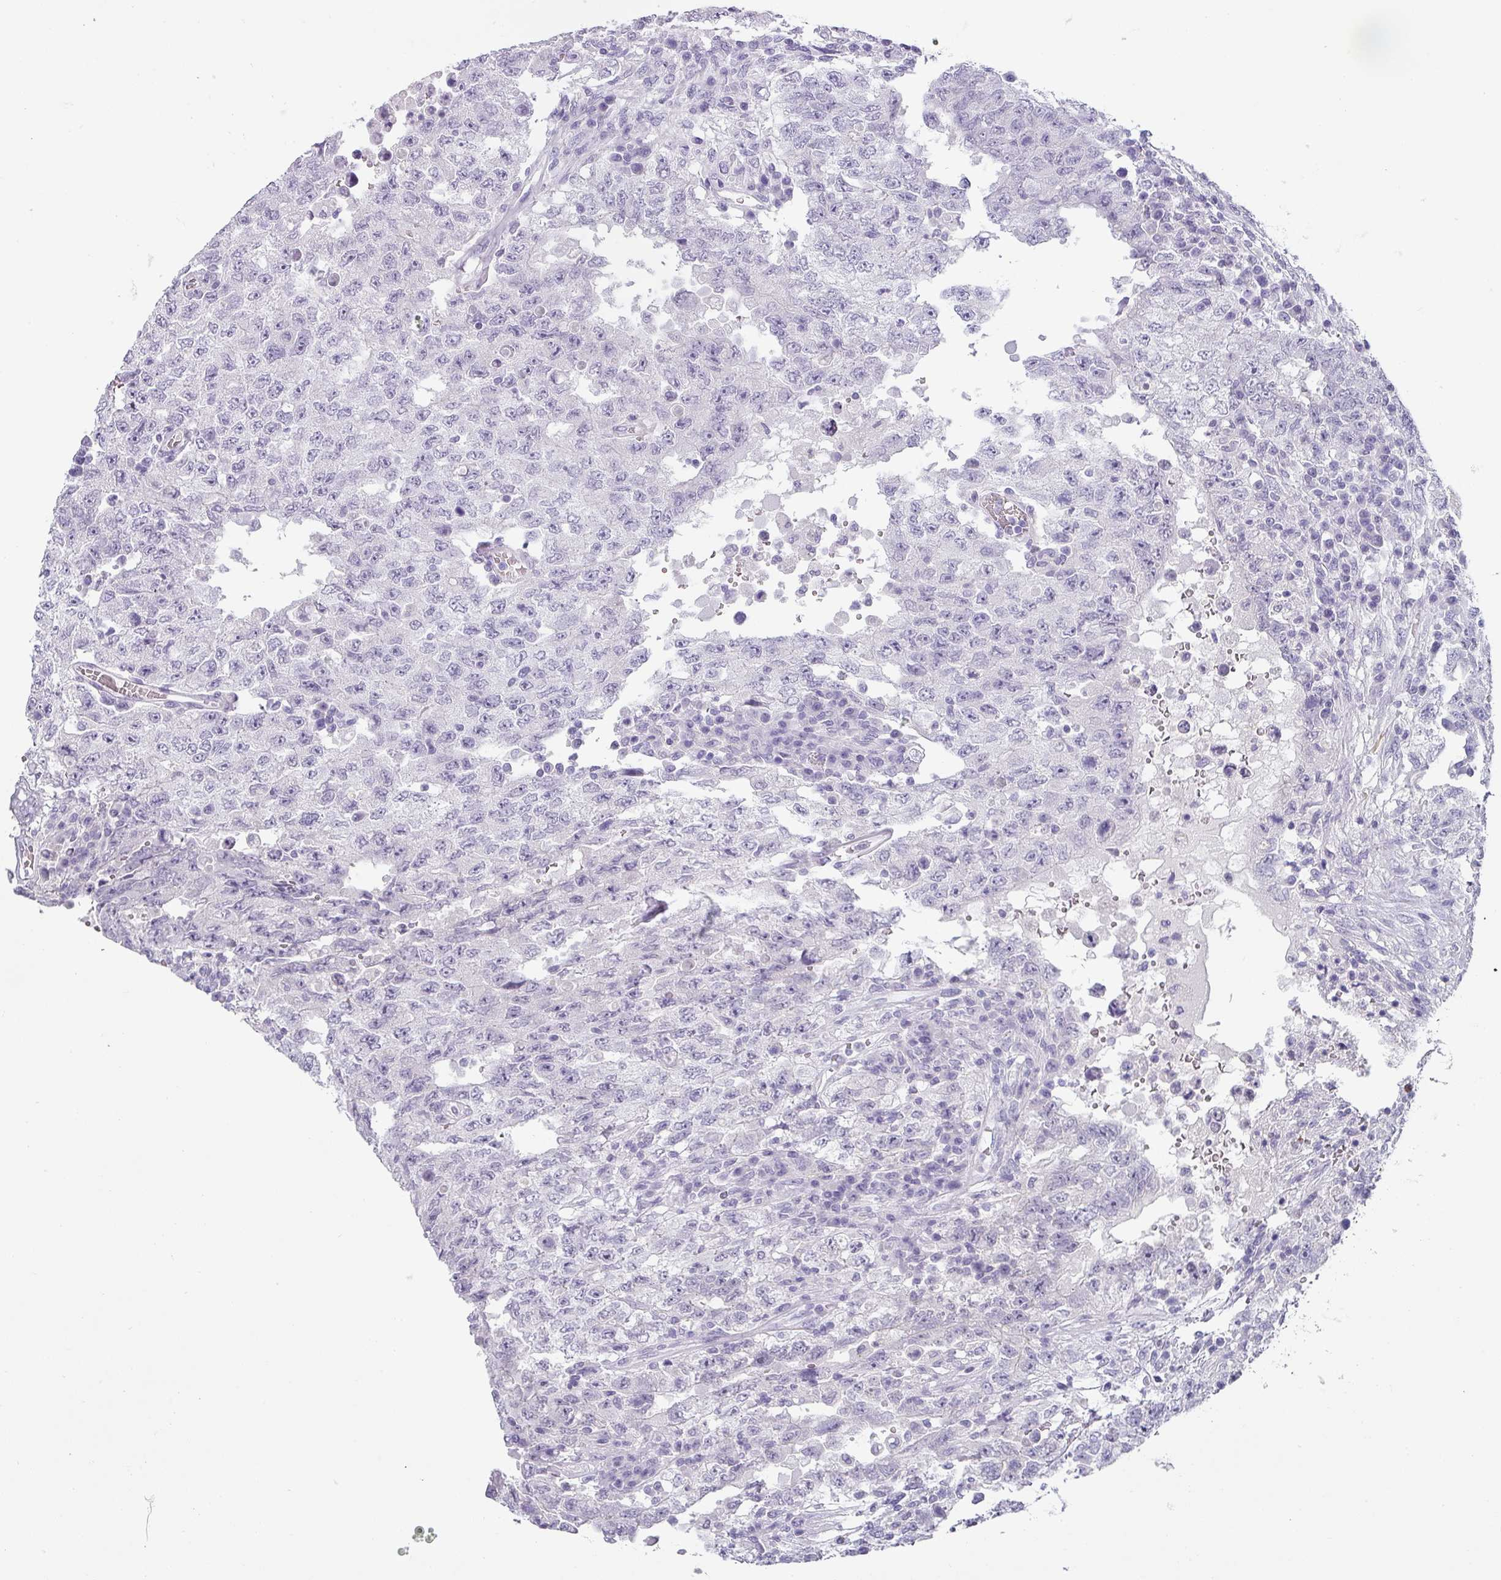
{"staining": {"intensity": "negative", "quantity": "none", "location": "none"}, "tissue": "testis cancer", "cell_type": "Tumor cells", "image_type": "cancer", "snomed": [{"axis": "morphology", "description": "Carcinoma, Embryonal, NOS"}, {"axis": "topography", "description": "Testis"}], "caption": "Immunohistochemical staining of human testis cancer displays no significant expression in tumor cells.", "gene": "BTLA", "patient": {"sex": "male", "age": 26}}